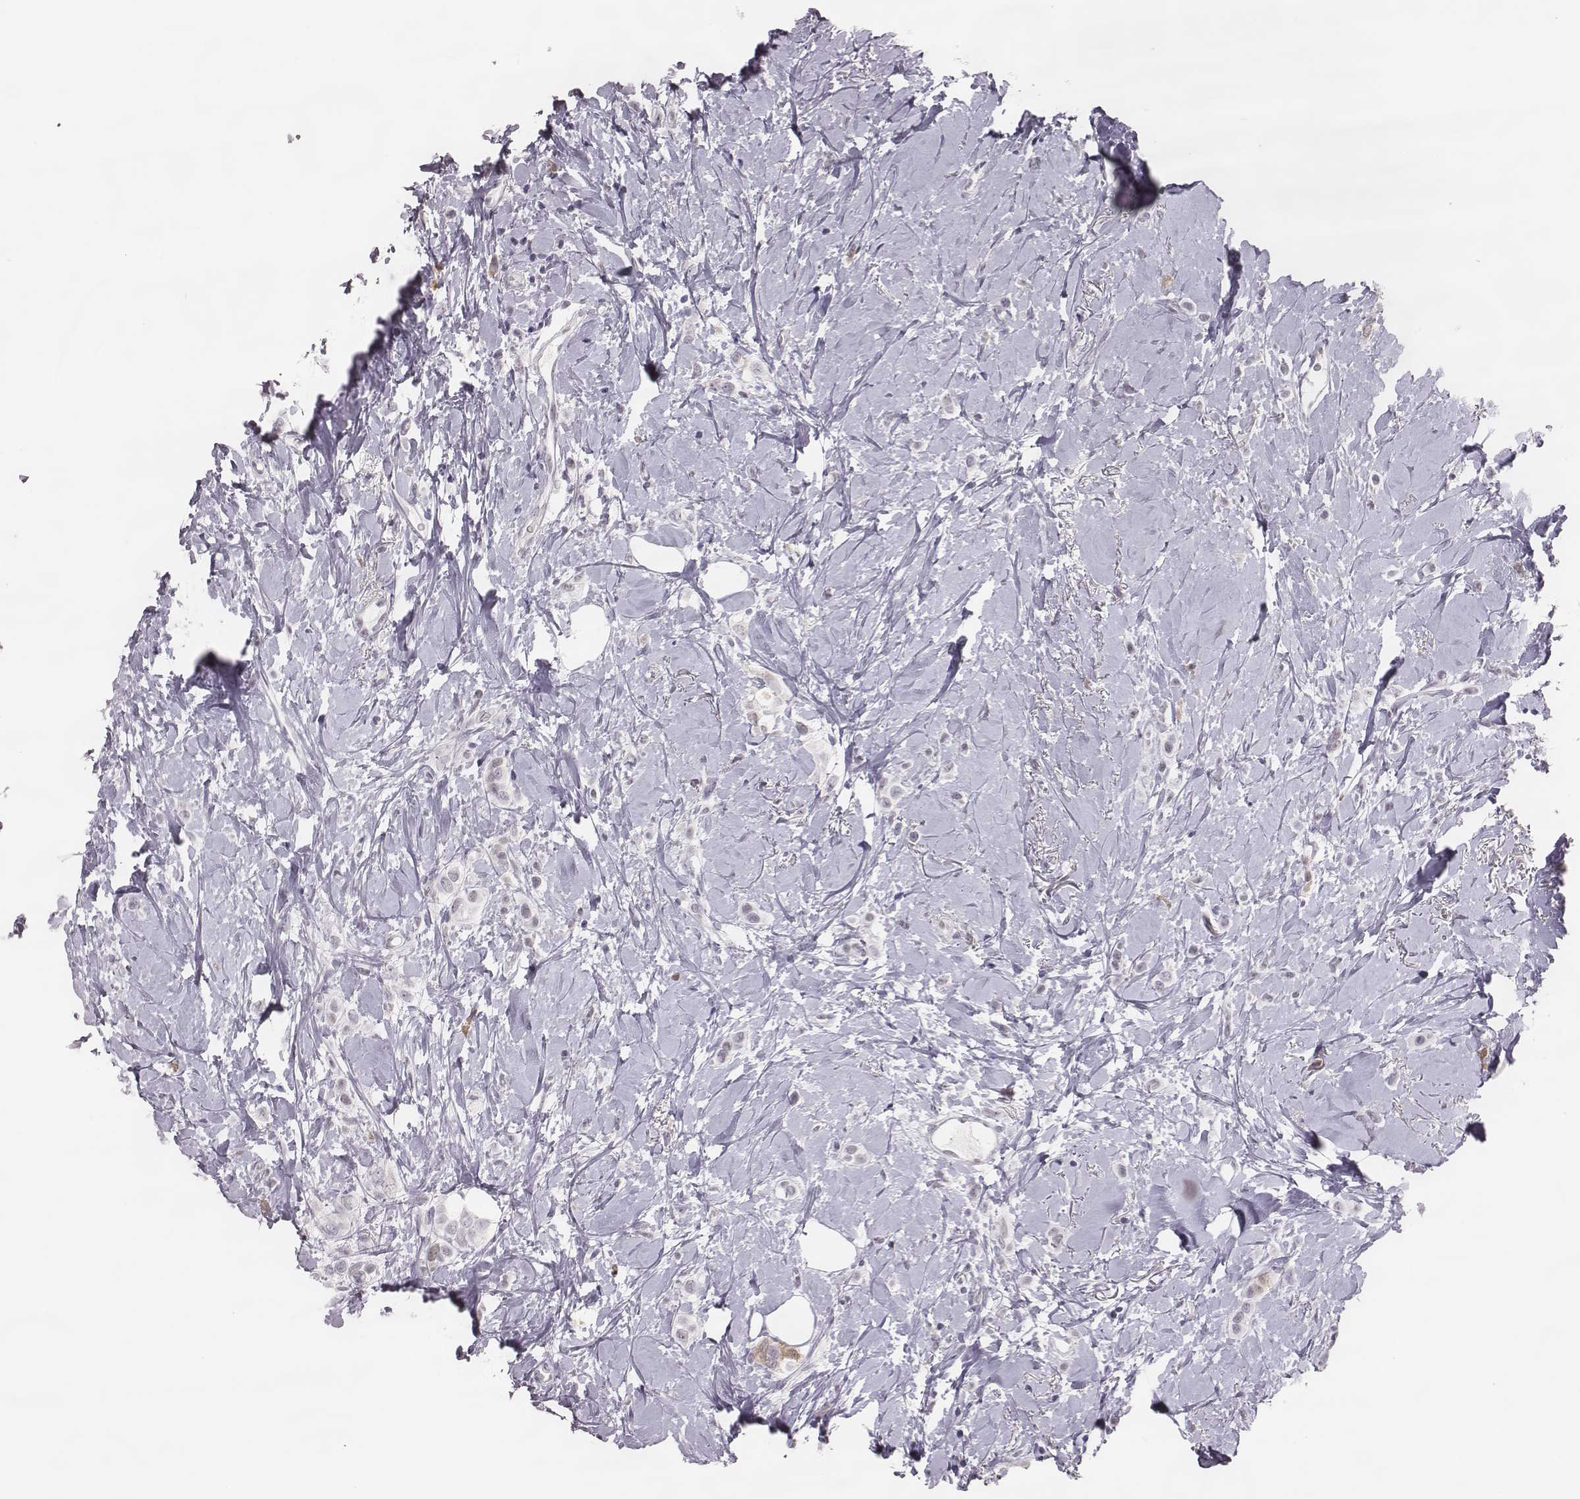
{"staining": {"intensity": "negative", "quantity": "none", "location": "none"}, "tissue": "breast cancer", "cell_type": "Tumor cells", "image_type": "cancer", "snomed": [{"axis": "morphology", "description": "Lobular carcinoma"}, {"axis": "topography", "description": "Breast"}], "caption": "Breast cancer stained for a protein using IHC displays no staining tumor cells.", "gene": "PBK", "patient": {"sex": "female", "age": 66}}